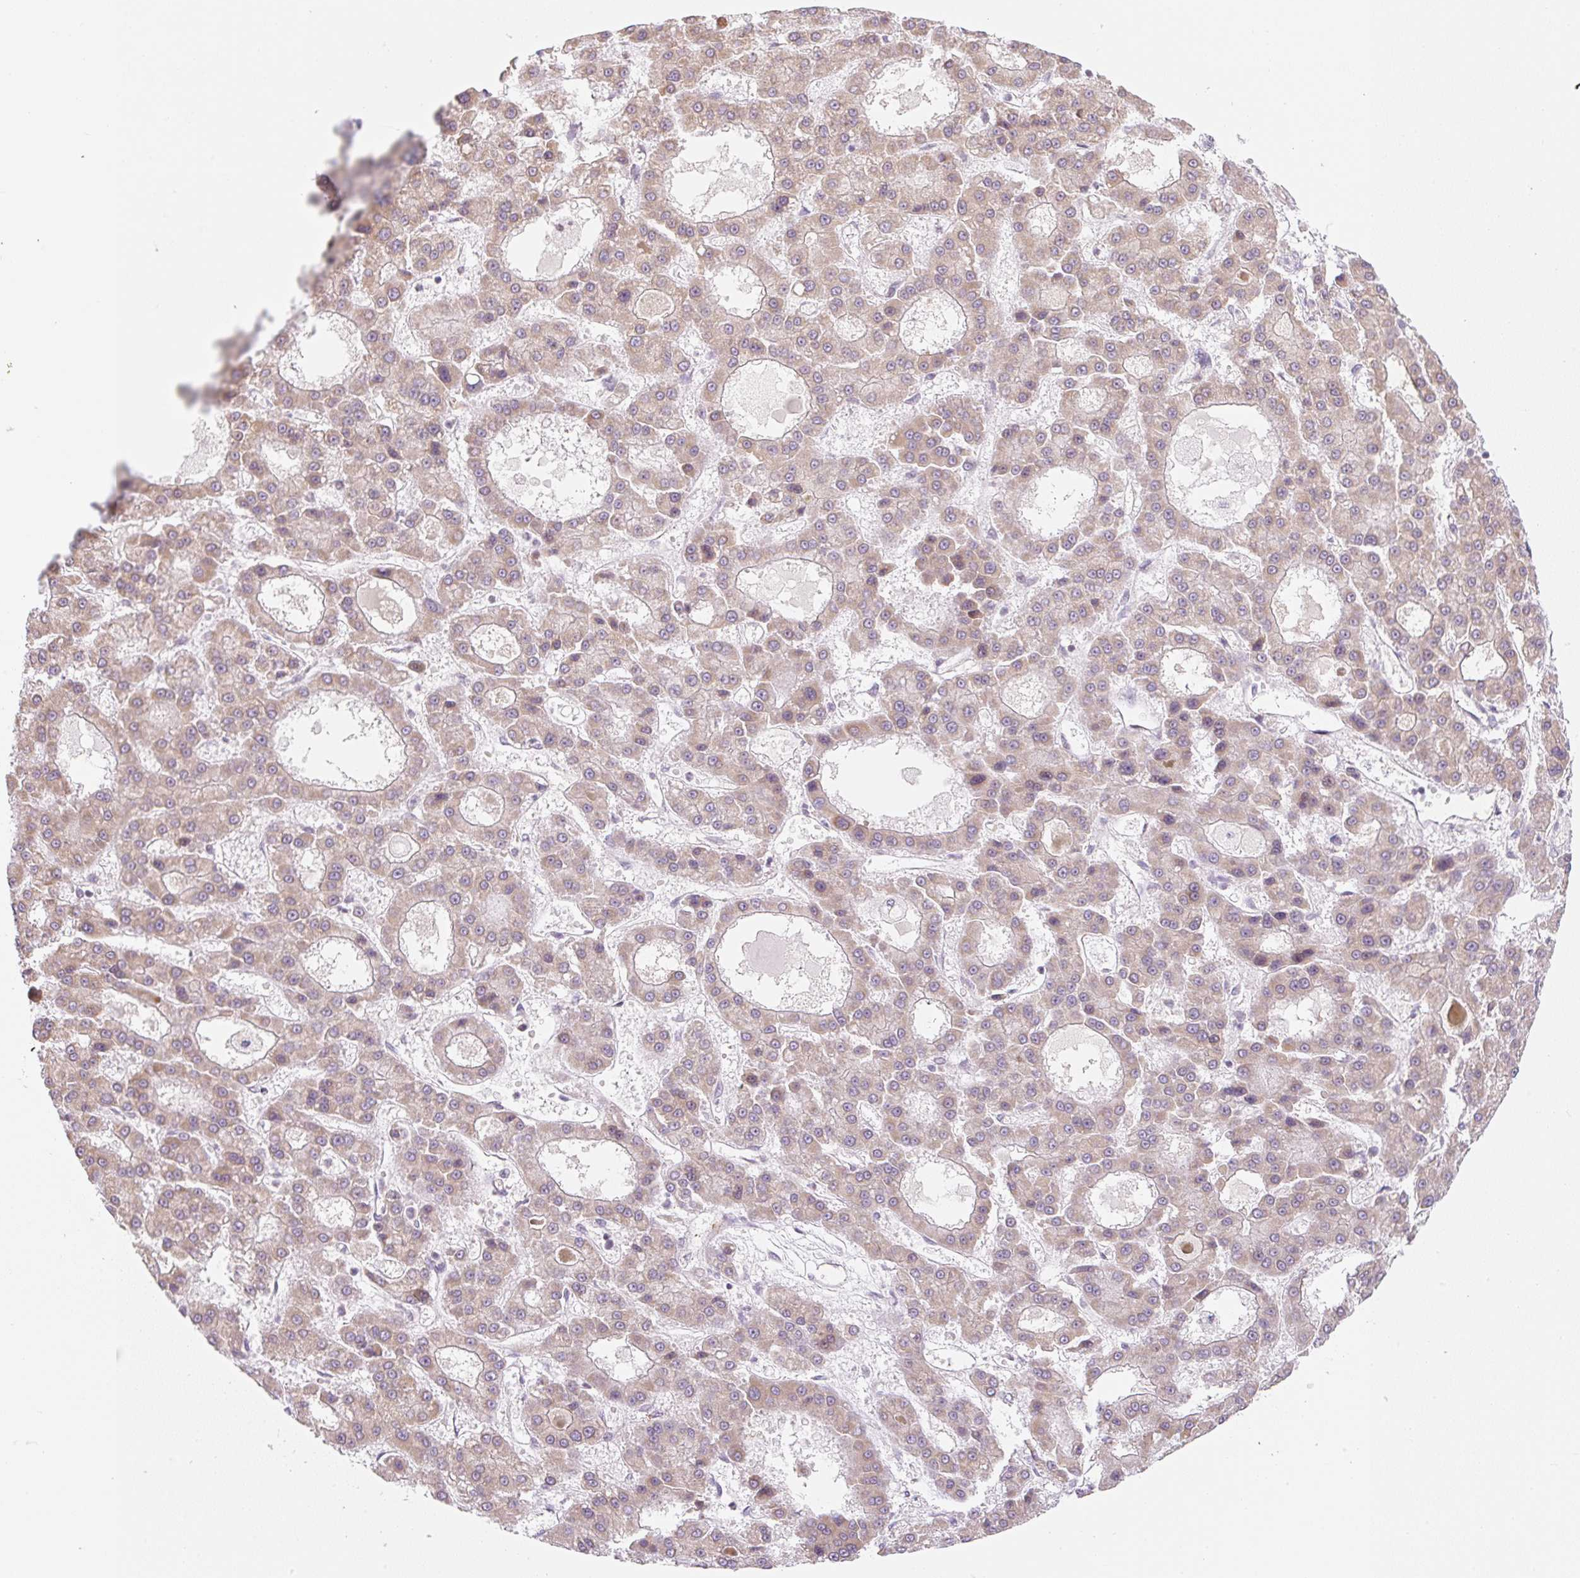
{"staining": {"intensity": "moderate", "quantity": ">75%", "location": "cytoplasmic/membranous"}, "tissue": "liver cancer", "cell_type": "Tumor cells", "image_type": "cancer", "snomed": [{"axis": "morphology", "description": "Carcinoma, Hepatocellular, NOS"}, {"axis": "topography", "description": "Liver"}], "caption": "Moderate cytoplasmic/membranous protein staining is present in about >75% of tumor cells in hepatocellular carcinoma (liver).", "gene": "CASKIN1", "patient": {"sex": "male", "age": 70}}